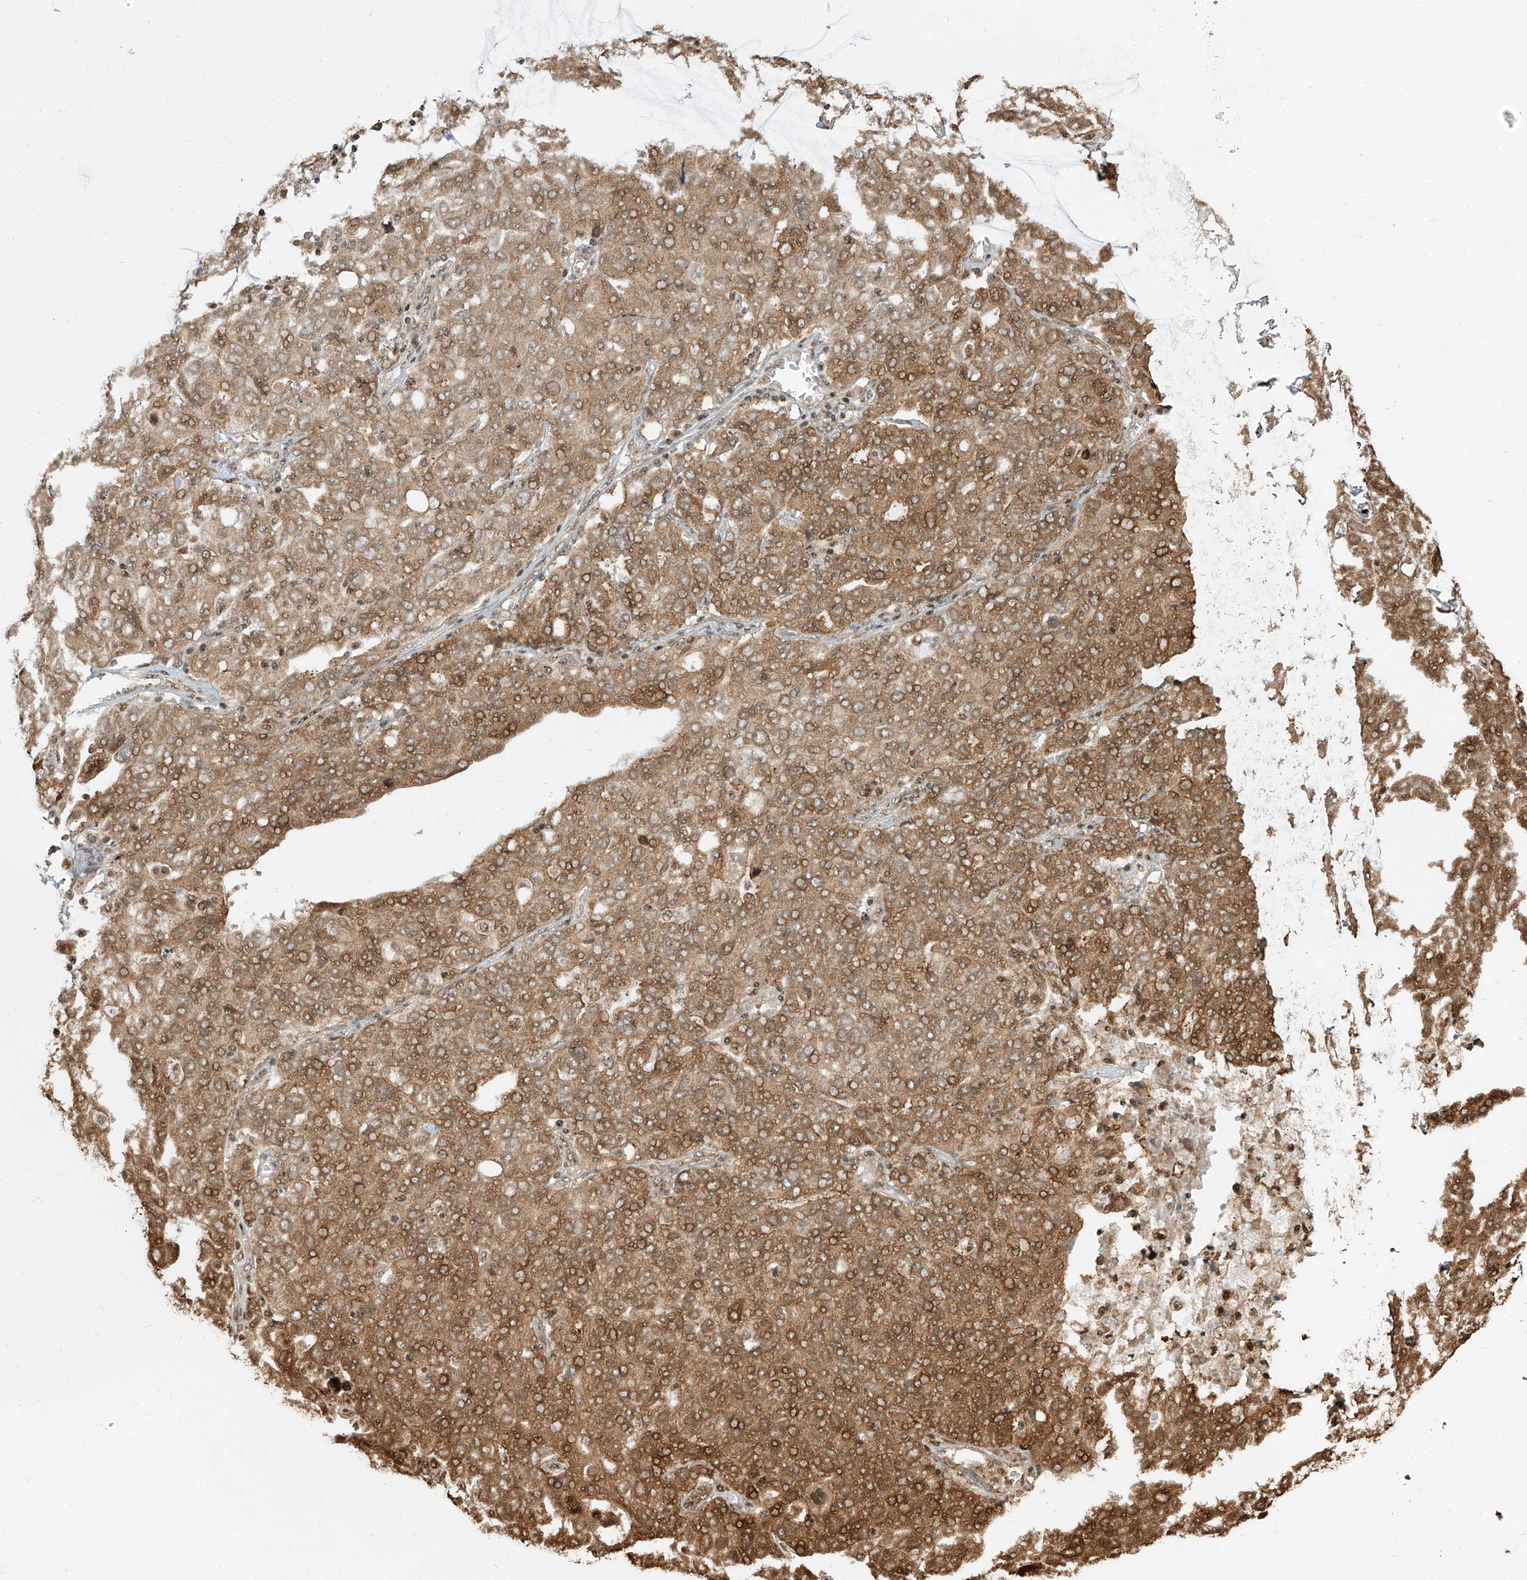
{"staining": {"intensity": "moderate", "quantity": ">75%", "location": "cytoplasmic/membranous,nuclear"}, "tissue": "ovarian cancer", "cell_type": "Tumor cells", "image_type": "cancer", "snomed": [{"axis": "morphology", "description": "Carcinoma, endometroid"}, {"axis": "topography", "description": "Ovary"}], "caption": "High-magnification brightfield microscopy of ovarian endometroid carcinoma stained with DAB (brown) and counterstained with hematoxylin (blue). tumor cells exhibit moderate cytoplasmic/membranous and nuclear expression is seen in about>75% of cells.", "gene": "VMP1", "patient": {"sex": "female", "age": 62}}